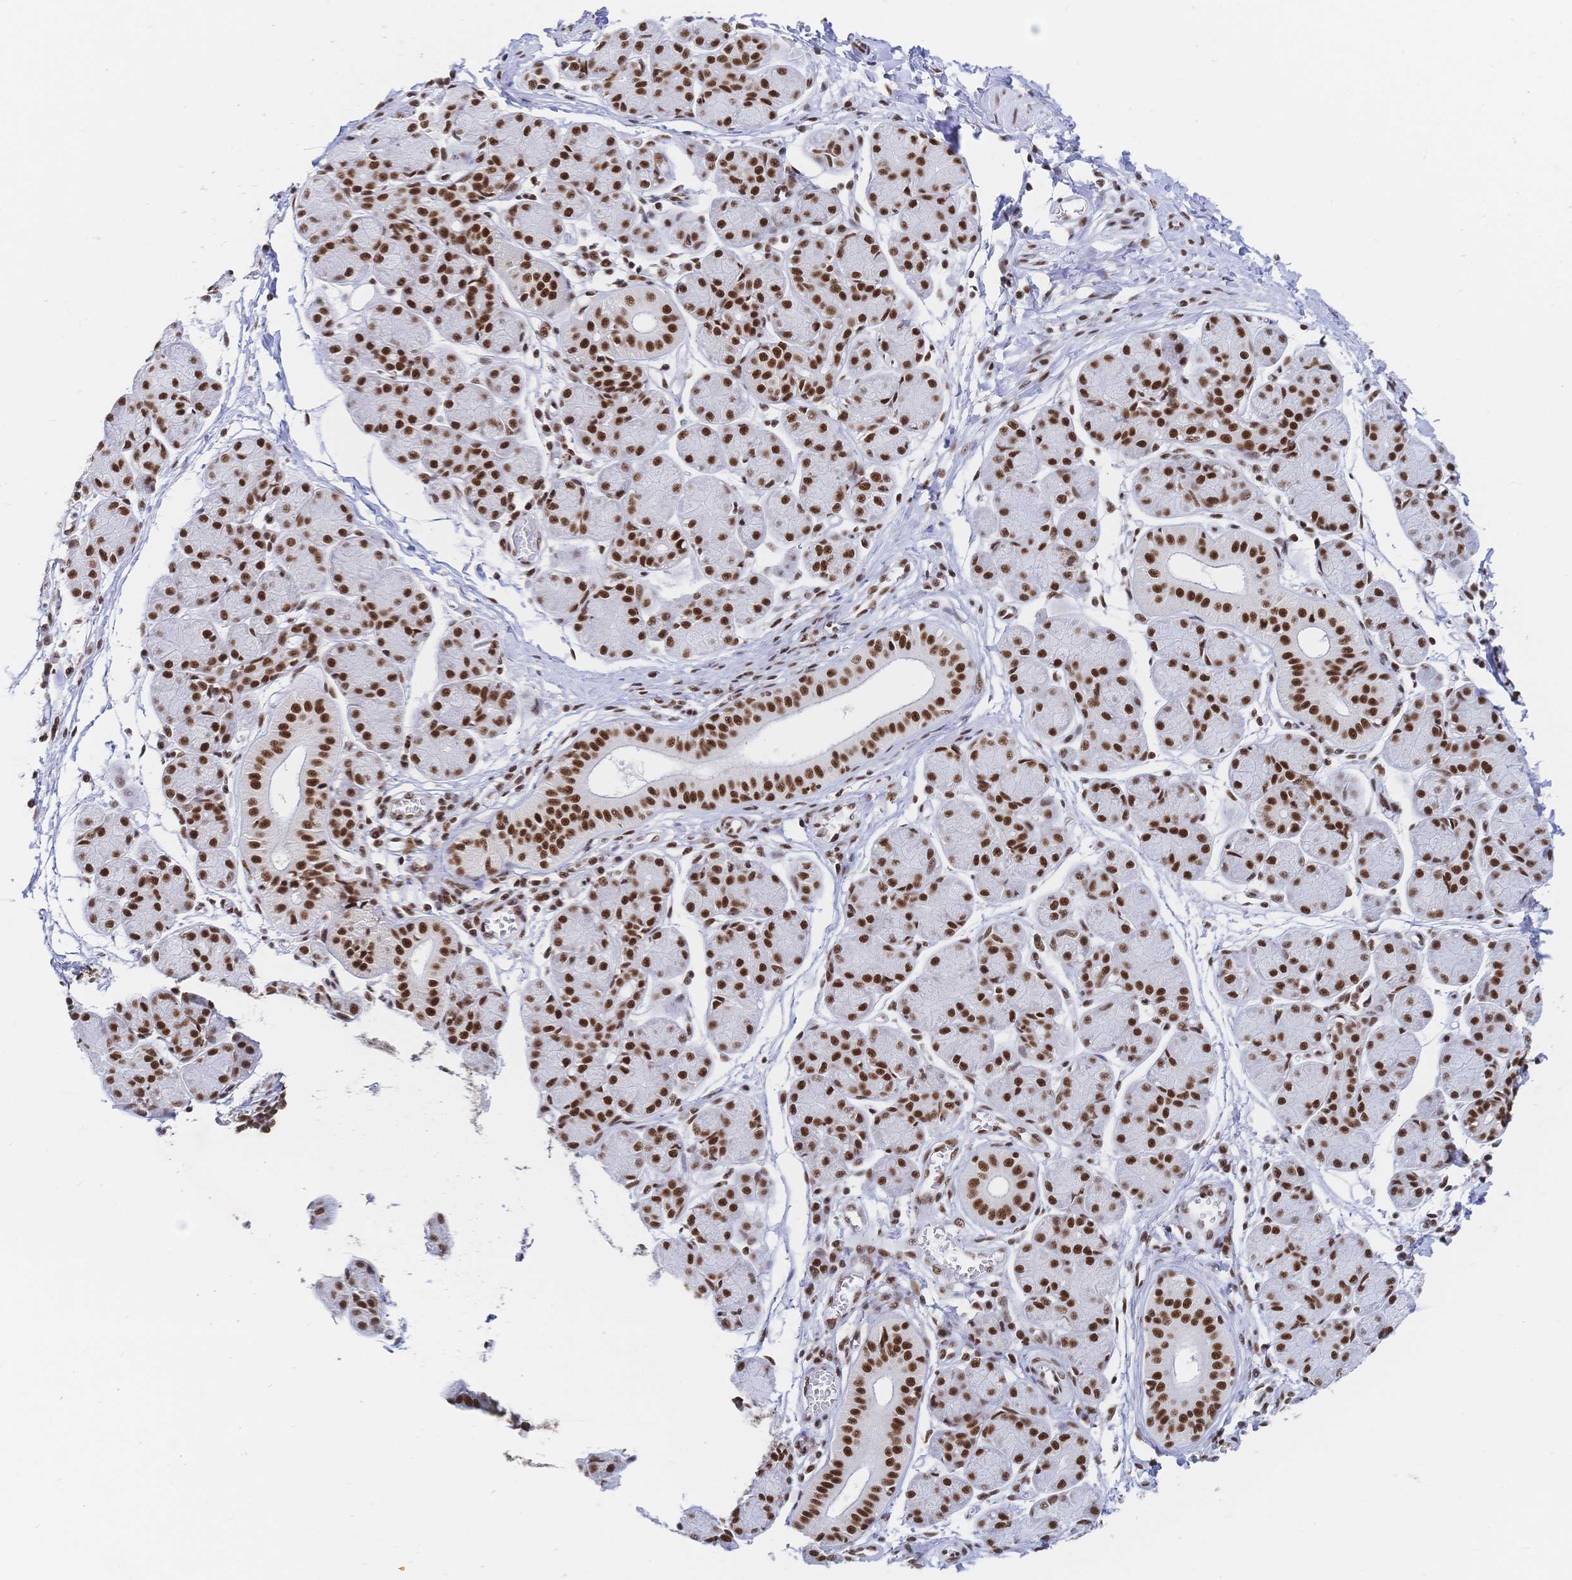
{"staining": {"intensity": "strong", "quantity": ">75%", "location": "nuclear"}, "tissue": "salivary gland", "cell_type": "Glandular cells", "image_type": "normal", "snomed": [{"axis": "morphology", "description": "Normal tissue, NOS"}, {"axis": "morphology", "description": "Inflammation, NOS"}, {"axis": "topography", "description": "Lymph node"}, {"axis": "topography", "description": "Salivary gland"}], "caption": "High-power microscopy captured an IHC image of normal salivary gland, revealing strong nuclear positivity in about >75% of glandular cells. (Brightfield microscopy of DAB IHC at high magnification).", "gene": "SRSF1", "patient": {"sex": "male", "age": 3}}